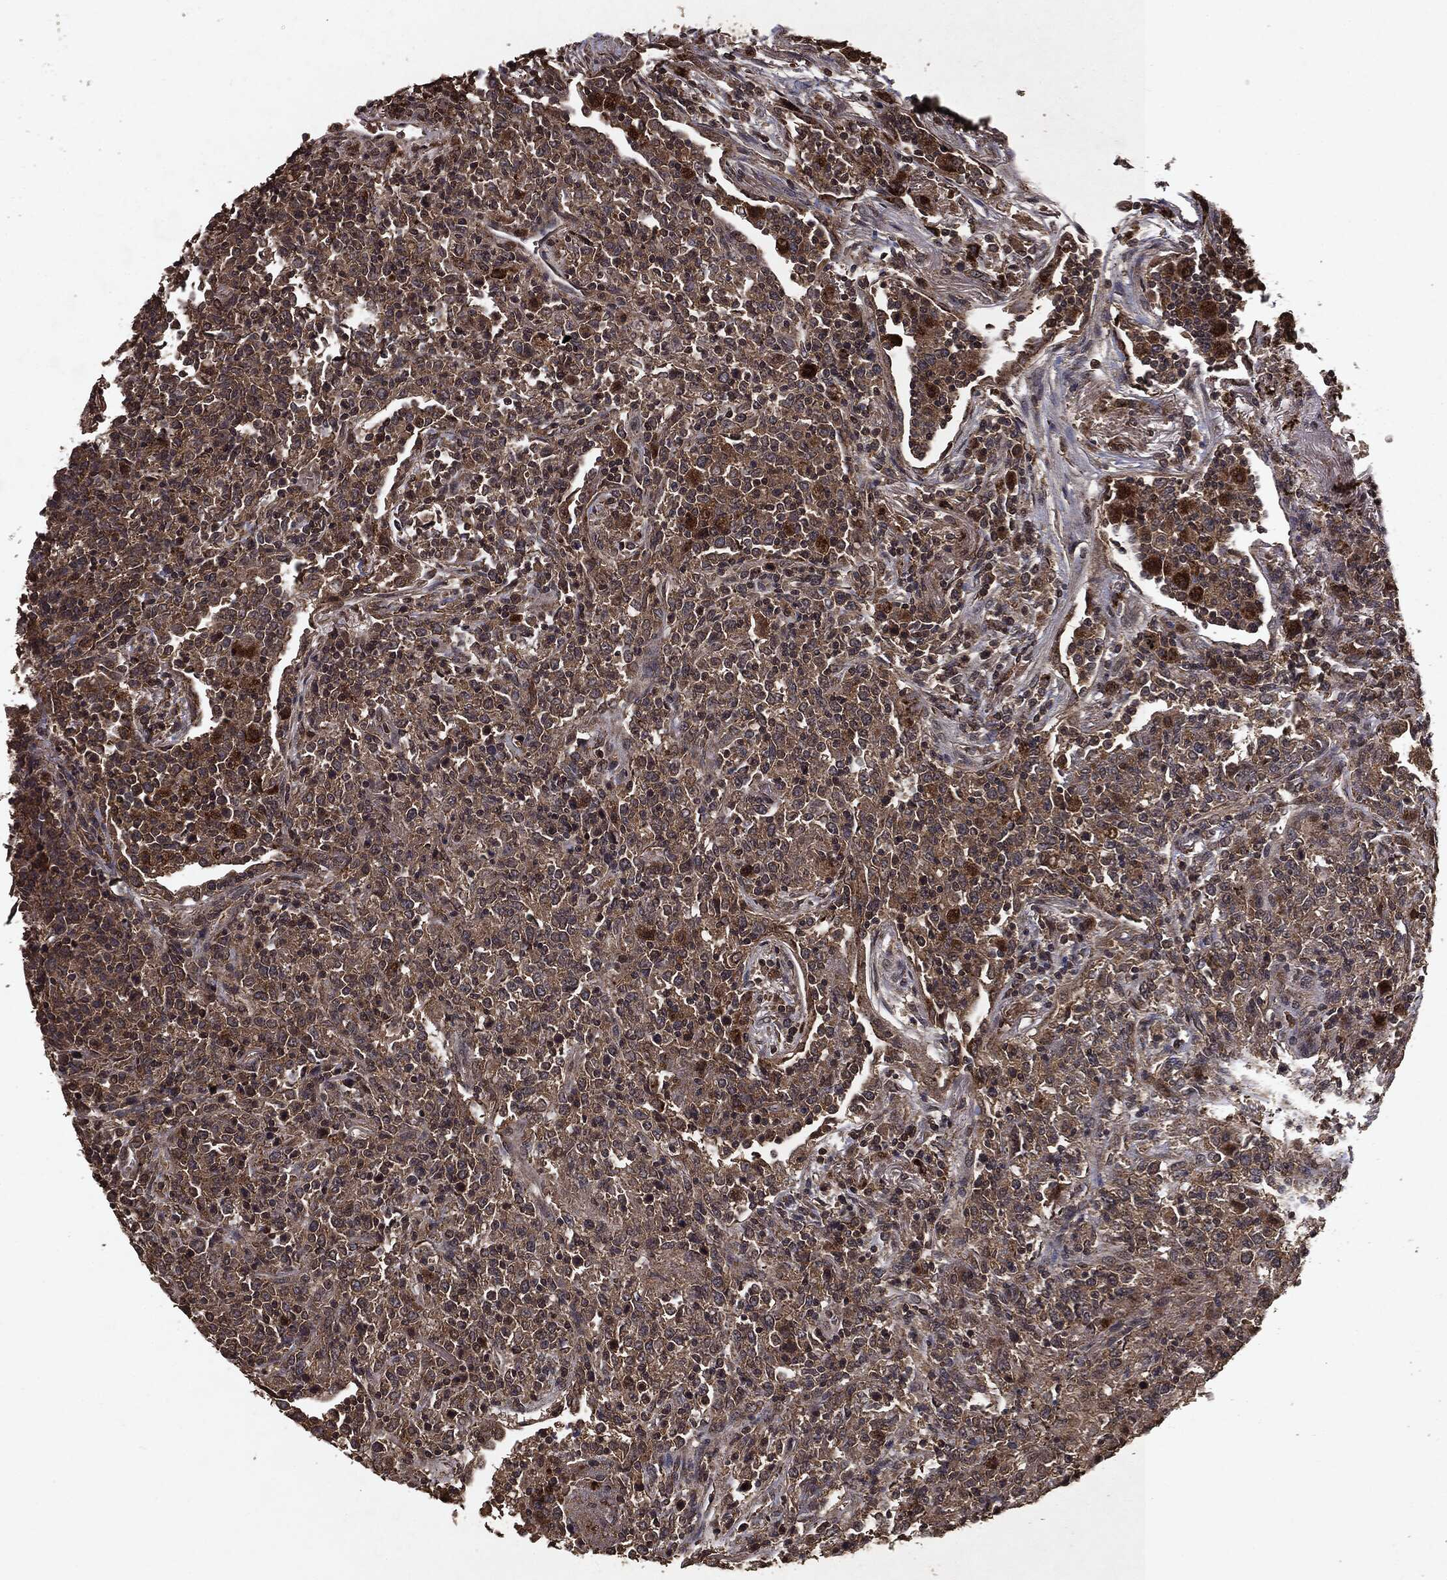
{"staining": {"intensity": "moderate", "quantity": "25%-75%", "location": "cytoplasmic/membranous"}, "tissue": "lymphoma", "cell_type": "Tumor cells", "image_type": "cancer", "snomed": [{"axis": "morphology", "description": "Malignant lymphoma, non-Hodgkin's type, High grade"}, {"axis": "topography", "description": "Lung"}], "caption": "Protein expression analysis of human lymphoma reveals moderate cytoplasmic/membranous staining in approximately 25%-75% of tumor cells.", "gene": "MTOR", "patient": {"sex": "male", "age": 79}}